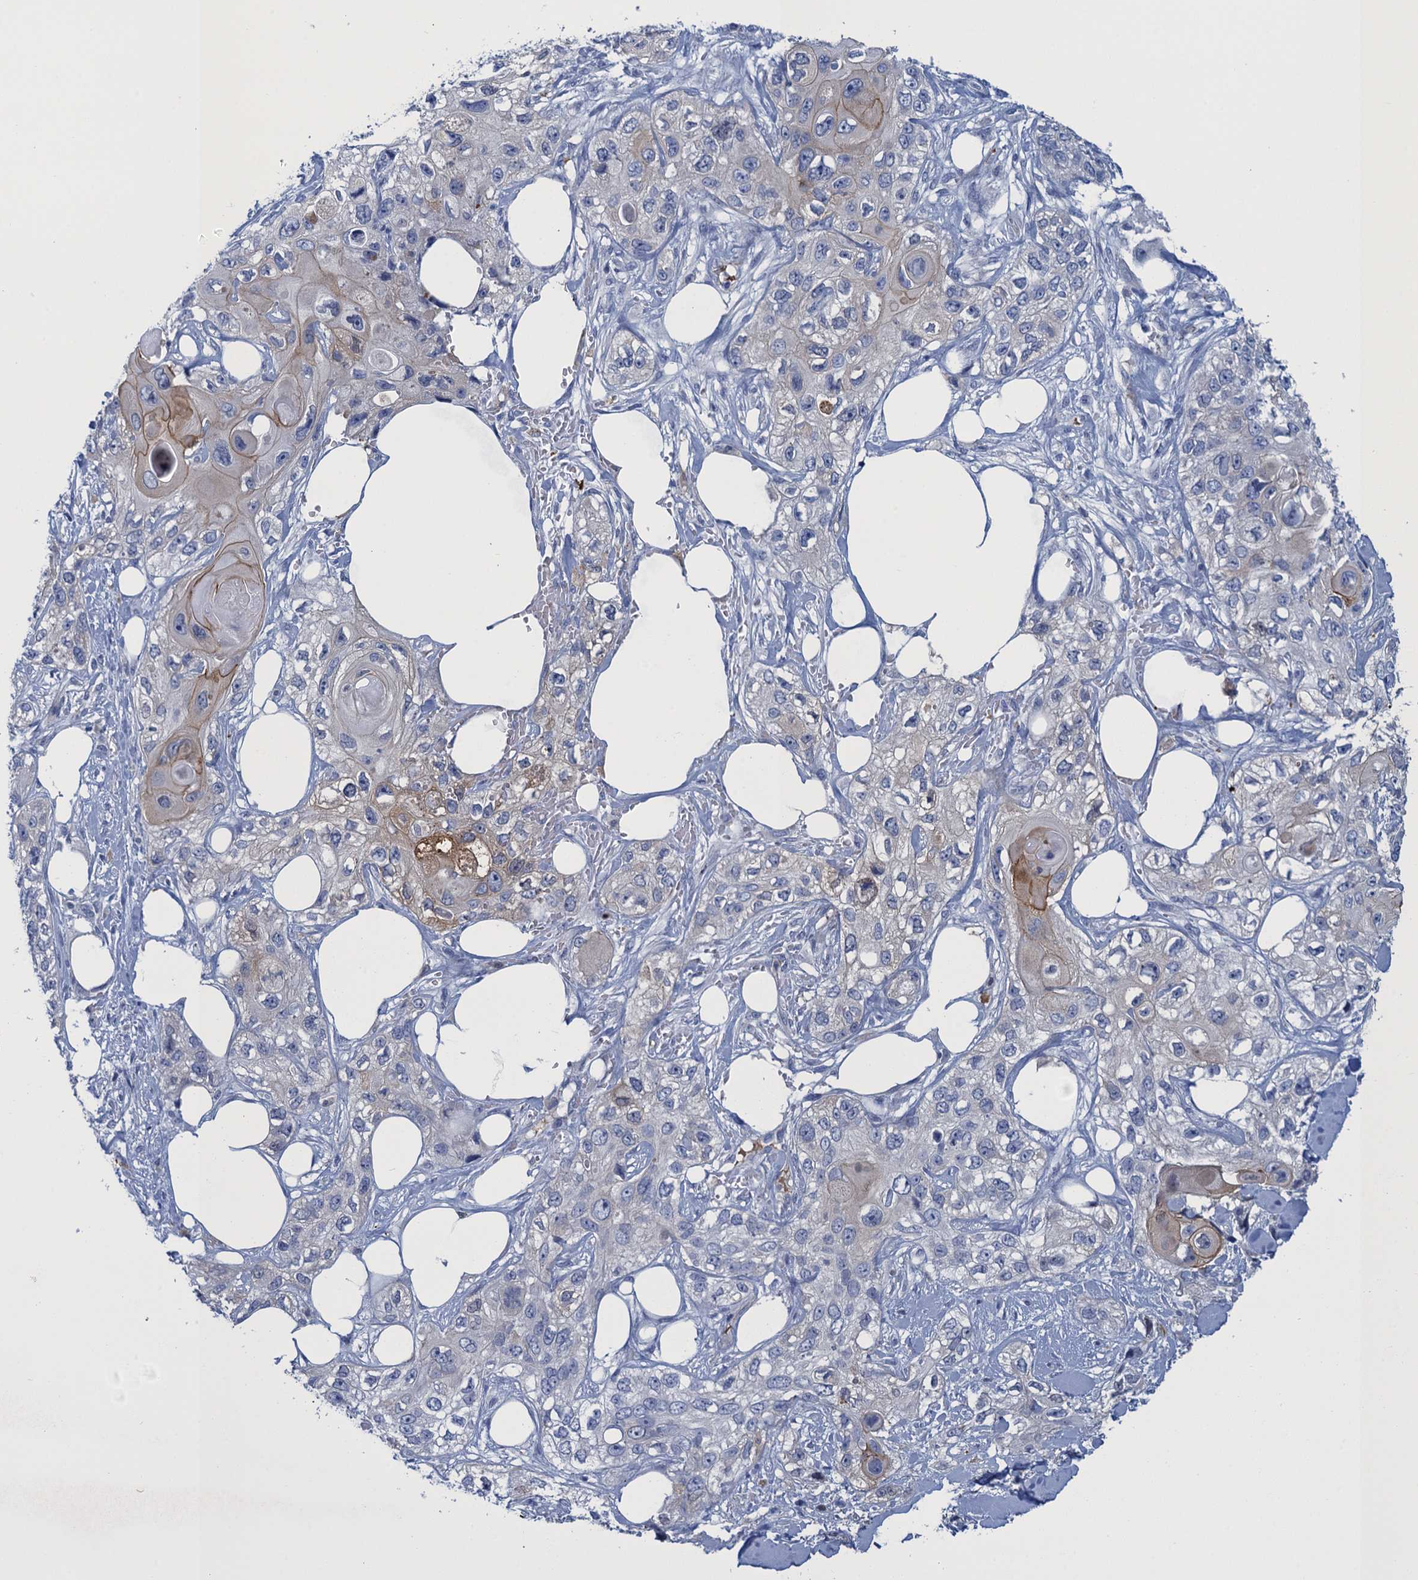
{"staining": {"intensity": "moderate", "quantity": "<25%", "location": "cytoplasmic/membranous"}, "tissue": "skin cancer", "cell_type": "Tumor cells", "image_type": "cancer", "snomed": [{"axis": "morphology", "description": "Normal tissue, NOS"}, {"axis": "morphology", "description": "Squamous cell carcinoma, NOS"}, {"axis": "topography", "description": "Skin"}], "caption": "A high-resolution image shows immunohistochemistry staining of skin cancer (squamous cell carcinoma), which reveals moderate cytoplasmic/membranous expression in approximately <25% of tumor cells.", "gene": "SCEL", "patient": {"sex": "male", "age": 72}}